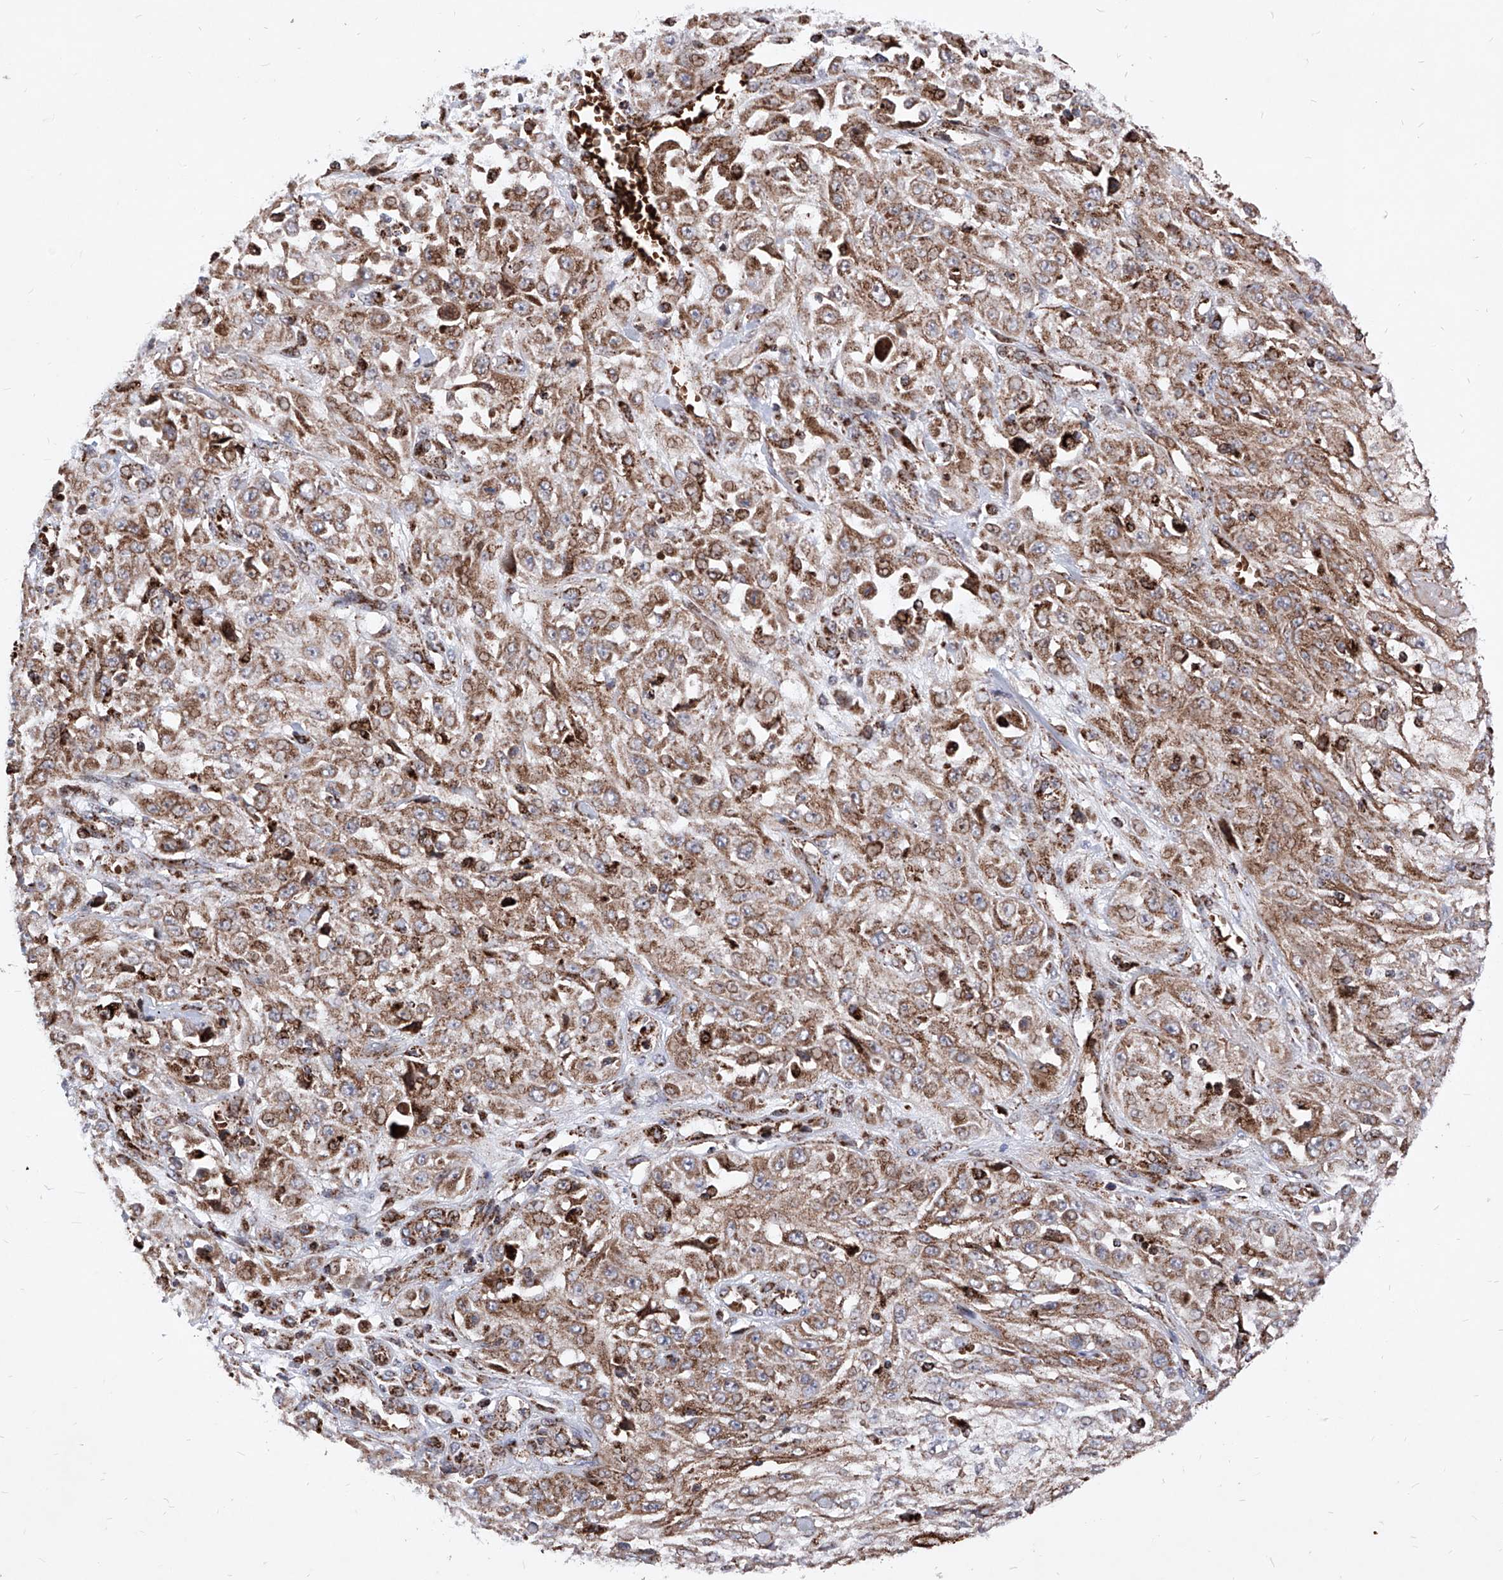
{"staining": {"intensity": "moderate", "quantity": ">75%", "location": "cytoplasmic/membranous"}, "tissue": "skin cancer", "cell_type": "Tumor cells", "image_type": "cancer", "snomed": [{"axis": "morphology", "description": "Squamous cell carcinoma, NOS"}, {"axis": "morphology", "description": "Squamous cell carcinoma, metastatic, NOS"}, {"axis": "topography", "description": "Skin"}, {"axis": "topography", "description": "Lymph node"}], "caption": "An immunohistochemistry (IHC) image of tumor tissue is shown. Protein staining in brown shows moderate cytoplasmic/membranous positivity in skin squamous cell carcinoma within tumor cells.", "gene": "SEMA6A", "patient": {"sex": "male", "age": 75}}